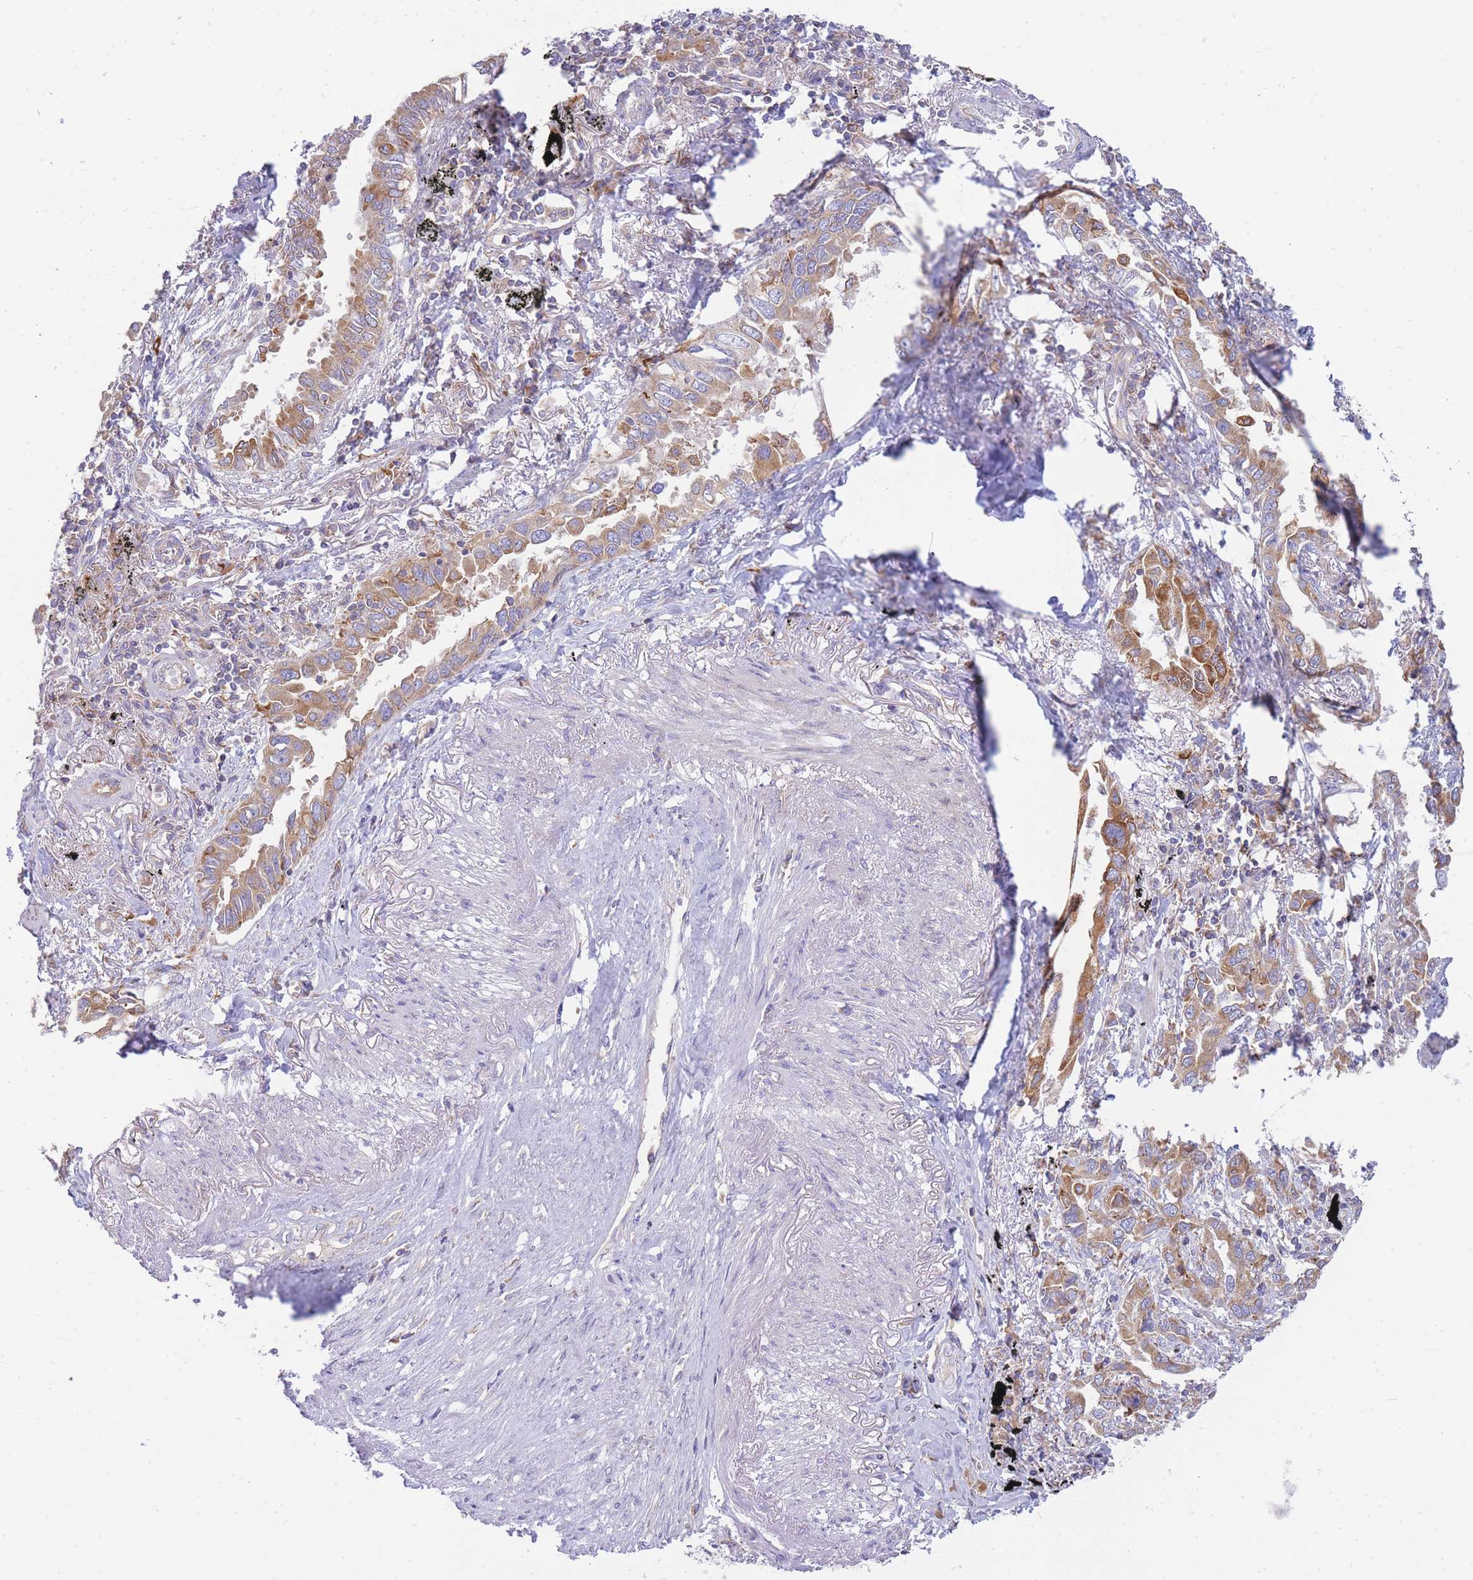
{"staining": {"intensity": "moderate", "quantity": ">75%", "location": "cytoplasmic/membranous"}, "tissue": "lung cancer", "cell_type": "Tumor cells", "image_type": "cancer", "snomed": [{"axis": "morphology", "description": "Adenocarcinoma, NOS"}, {"axis": "topography", "description": "Lung"}], "caption": "Protein staining shows moderate cytoplasmic/membranous expression in about >75% of tumor cells in lung cancer.", "gene": "SH2B2", "patient": {"sex": "male", "age": 67}}